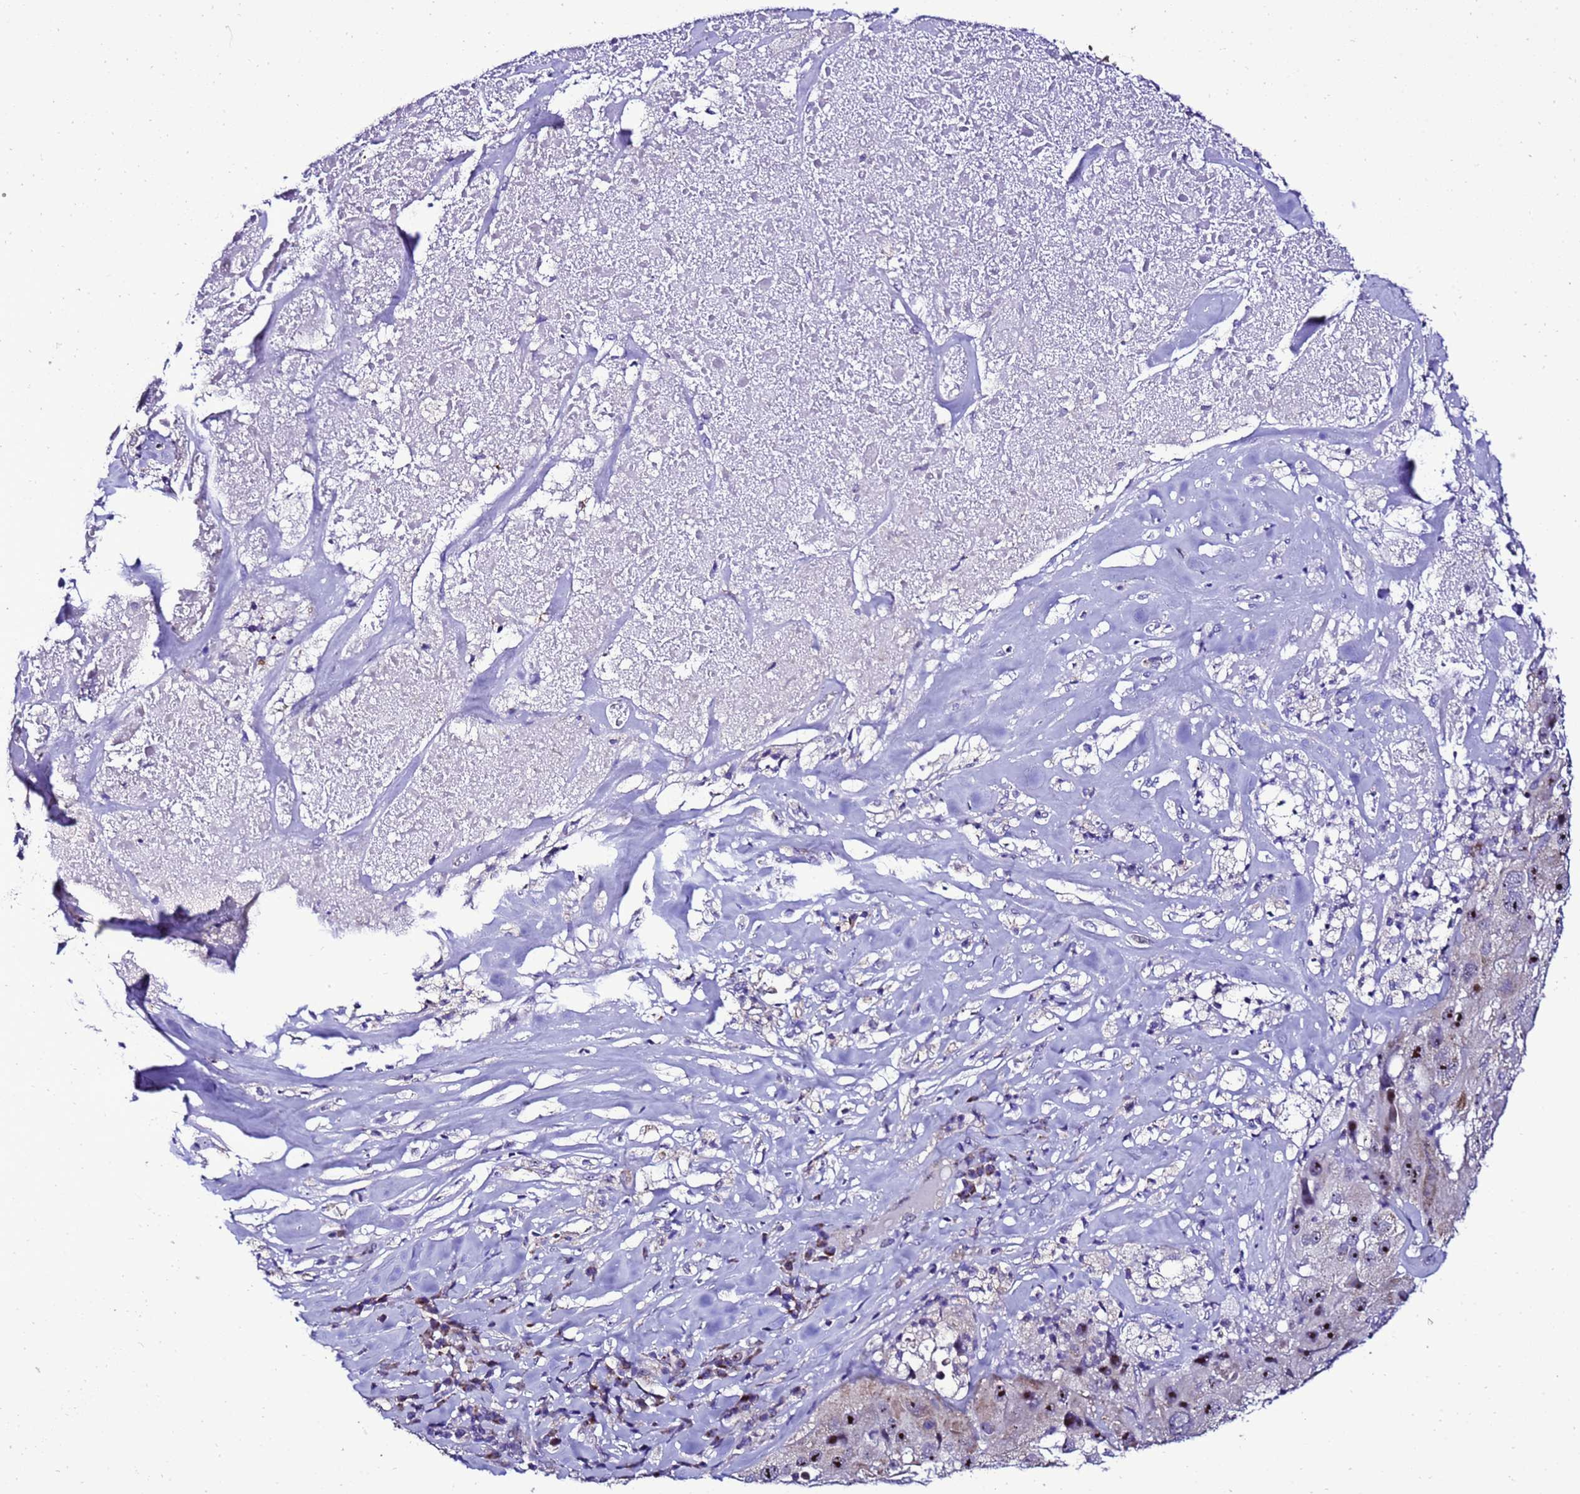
{"staining": {"intensity": "moderate", "quantity": ">75%", "location": "nuclear"}, "tissue": "melanoma", "cell_type": "Tumor cells", "image_type": "cancer", "snomed": [{"axis": "morphology", "description": "Malignant melanoma, Metastatic site"}, {"axis": "topography", "description": "Lymph node"}], "caption": "IHC micrograph of neoplastic tissue: malignant melanoma (metastatic site) stained using immunohistochemistry reveals medium levels of moderate protein expression localized specifically in the nuclear of tumor cells, appearing as a nuclear brown color.", "gene": "DPH6", "patient": {"sex": "male", "age": 62}}